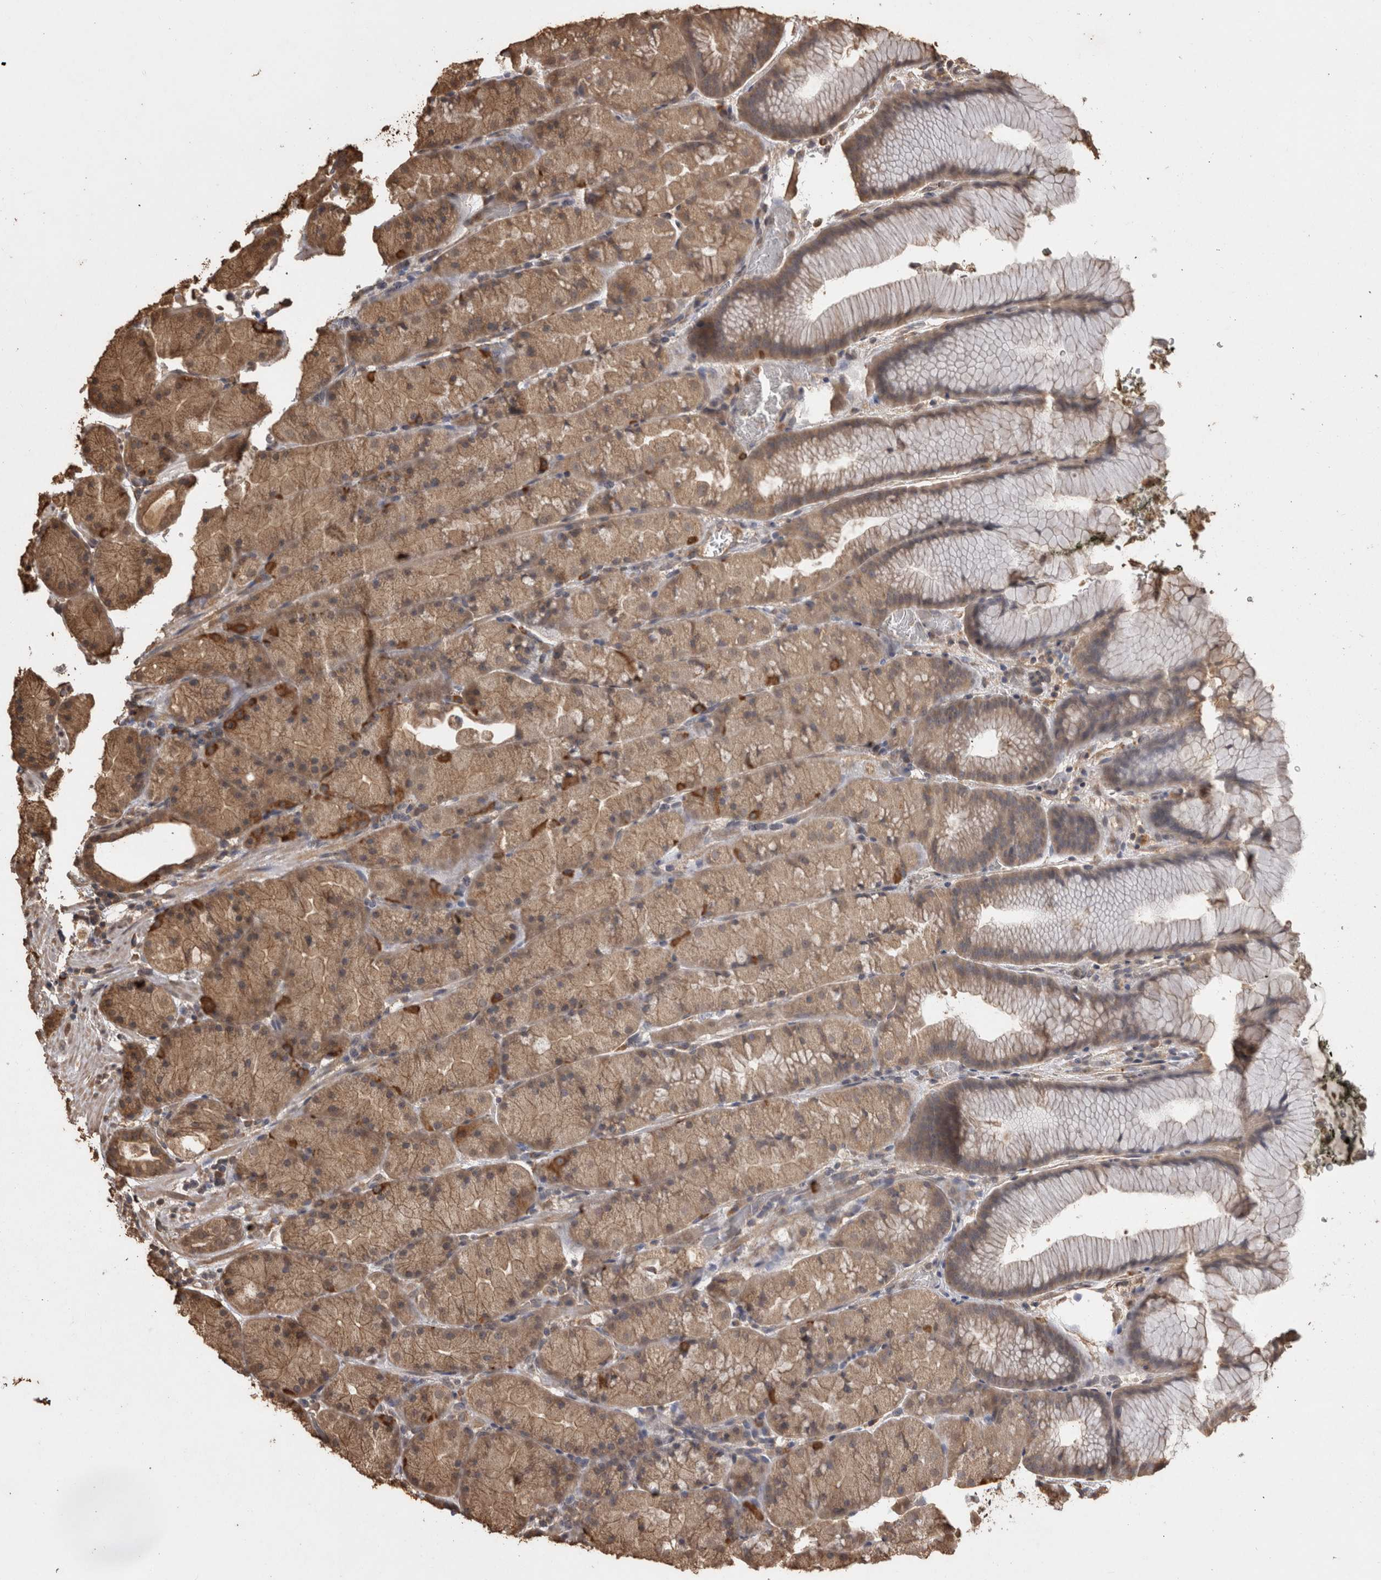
{"staining": {"intensity": "moderate", "quantity": ">75%", "location": "cytoplasmic/membranous"}, "tissue": "stomach", "cell_type": "Glandular cells", "image_type": "normal", "snomed": [{"axis": "morphology", "description": "Normal tissue, NOS"}, {"axis": "topography", "description": "Stomach, upper"}, {"axis": "topography", "description": "Stomach"}], "caption": "Glandular cells display medium levels of moderate cytoplasmic/membranous staining in approximately >75% of cells in unremarkable human stomach.", "gene": "SOCS5", "patient": {"sex": "male", "age": 48}}